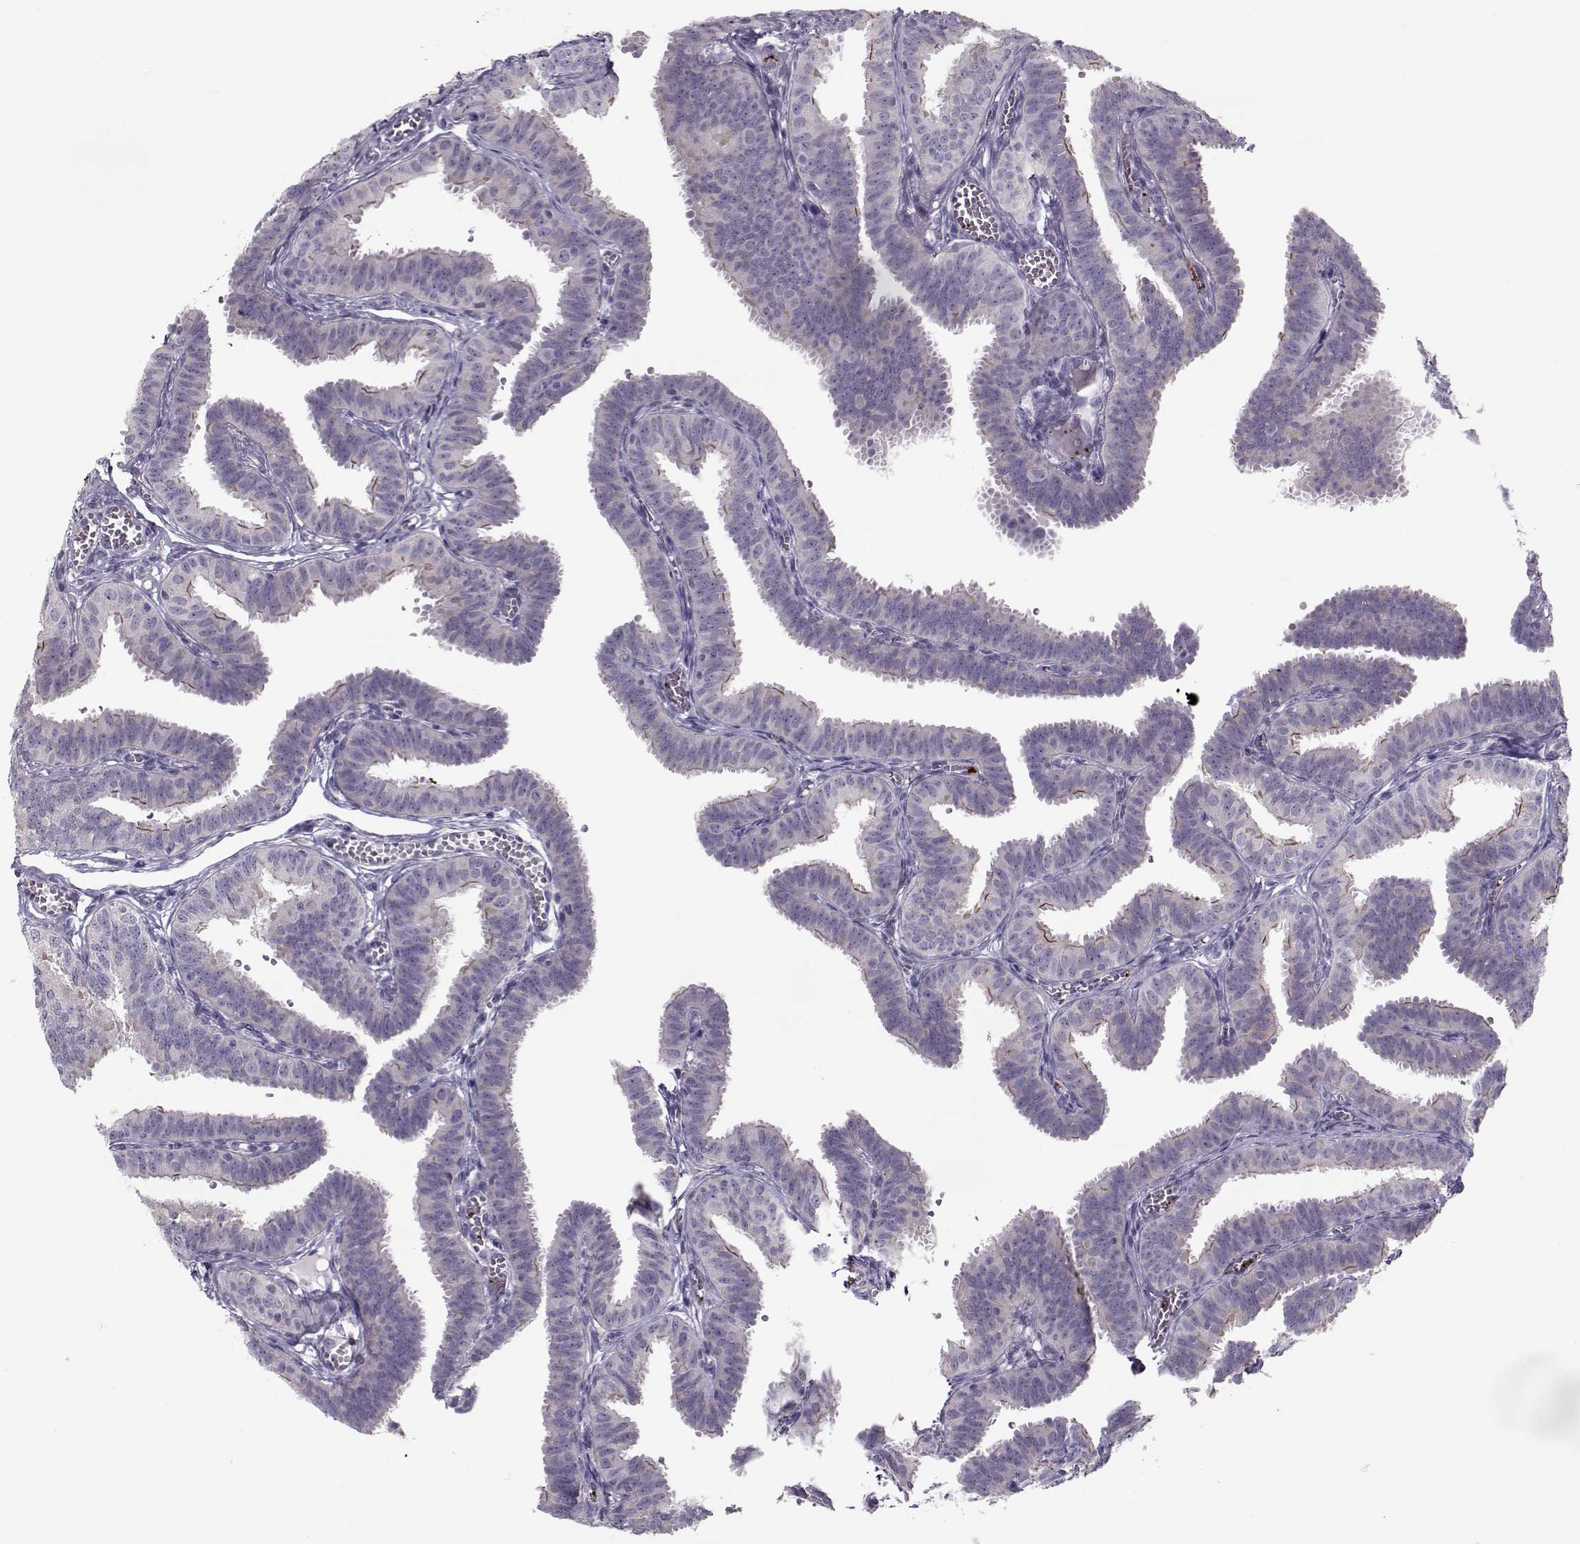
{"staining": {"intensity": "weak", "quantity": "<25%", "location": "cytoplasmic/membranous"}, "tissue": "fallopian tube", "cell_type": "Glandular cells", "image_type": "normal", "snomed": [{"axis": "morphology", "description": "Normal tissue, NOS"}, {"axis": "topography", "description": "Fallopian tube"}], "caption": "Immunohistochemistry micrograph of benign fallopian tube: fallopian tube stained with DAB (3,3'-diaminobenzidine) demonstrates no significant protein staining in glandular cells. (Immunohistochemistry (ihc), brightfield microscopy, high magnification).", "gene": "KLF17", "patient": {"sex": "female", "age": 25}}